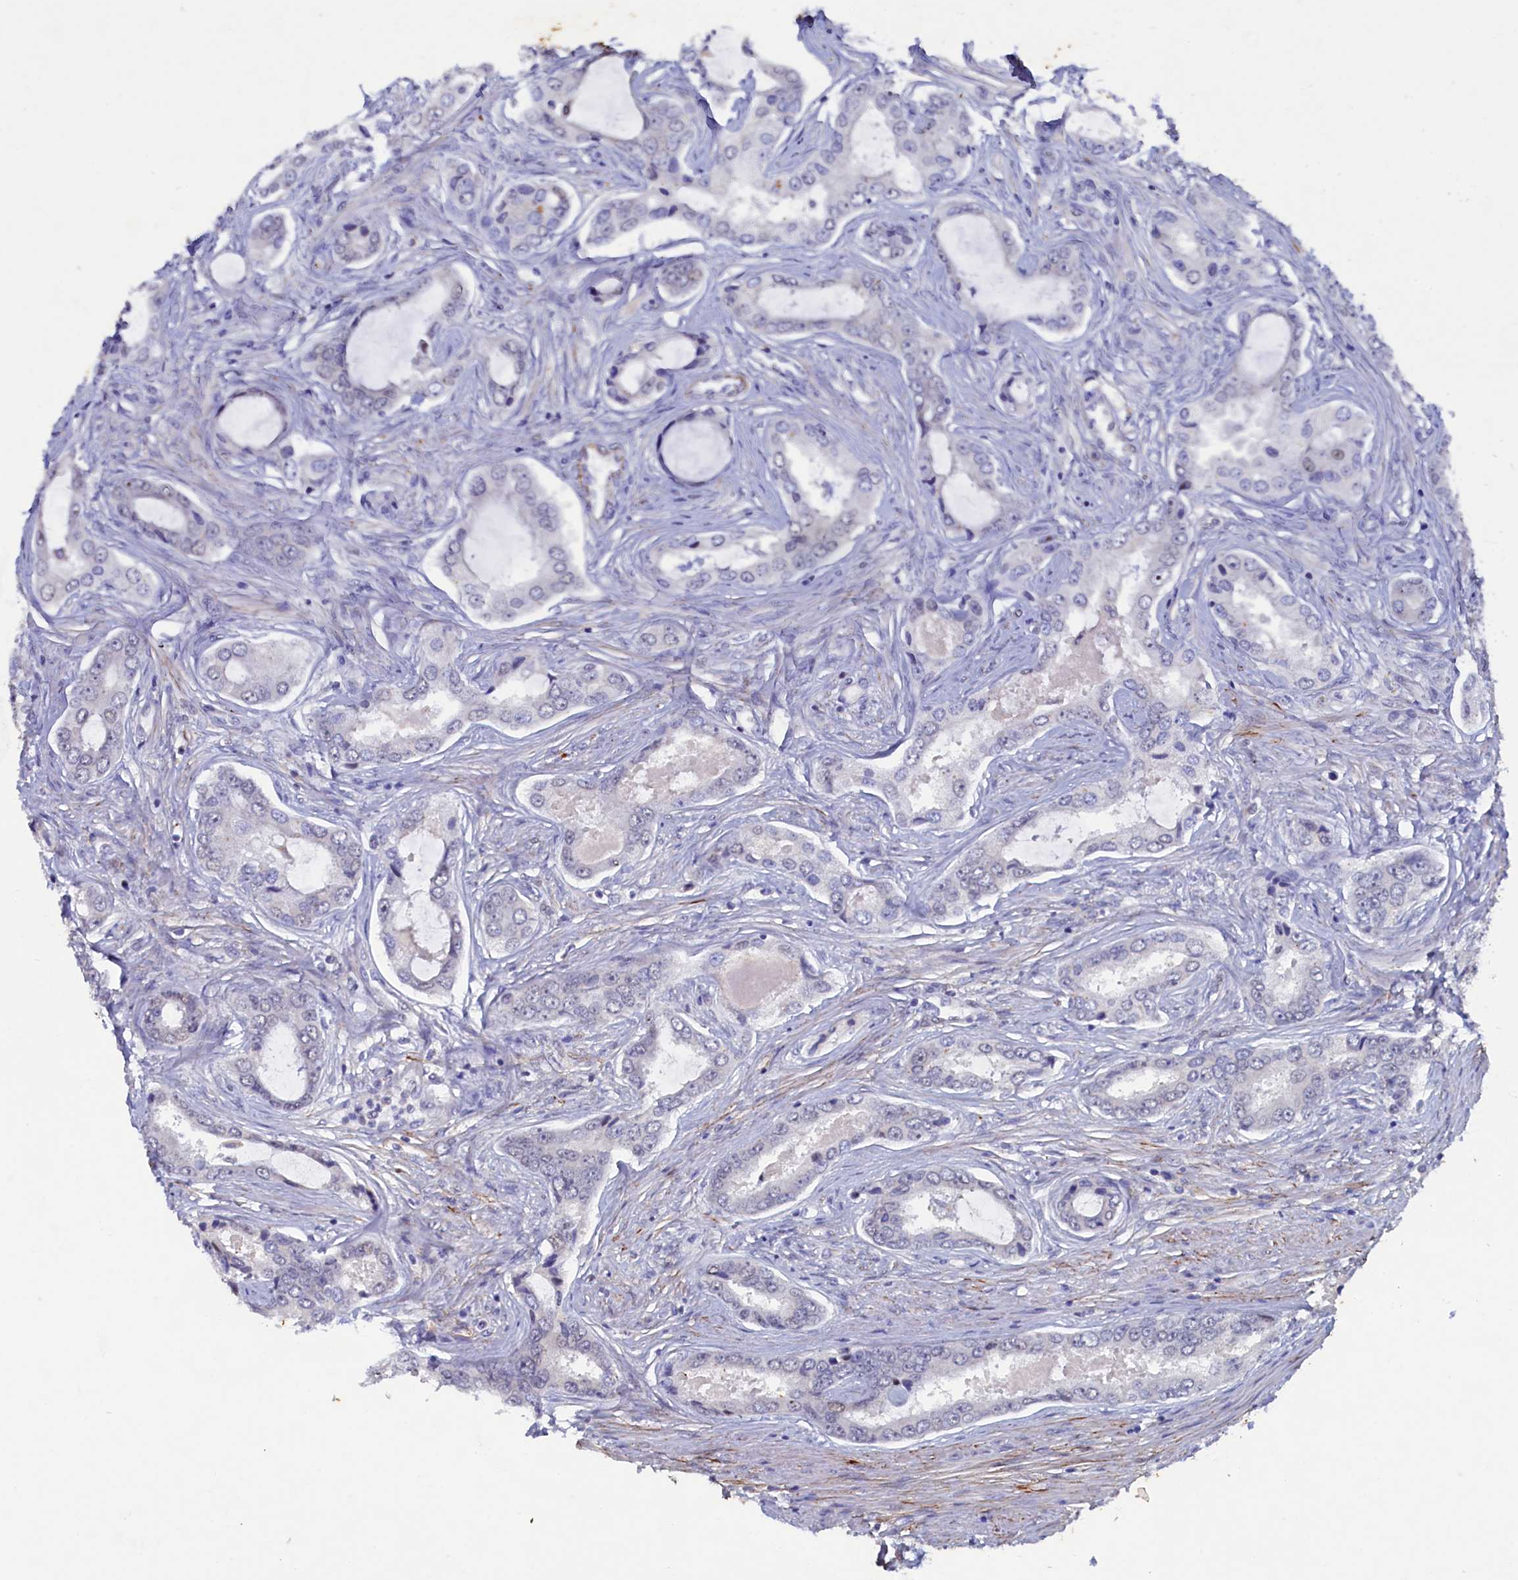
{"staining": {"intensity": "negative", "quantity": "none", "location": "none"}, "tissue": "prostate cancer", "cell_type": "Tumor cells", "image_type": "cancer", "snomed": [{"axis": "morphology", "description": "Adenocarcinoma, Low grade"}, {"axis": "topography", "description": "Prostate"}], "caption": "The image shows no staining of tumor cells in prostate adenocarcinoma (low-grade).", "gene": "CBLIF", "patient": {"sex": "male", "age": 68}}